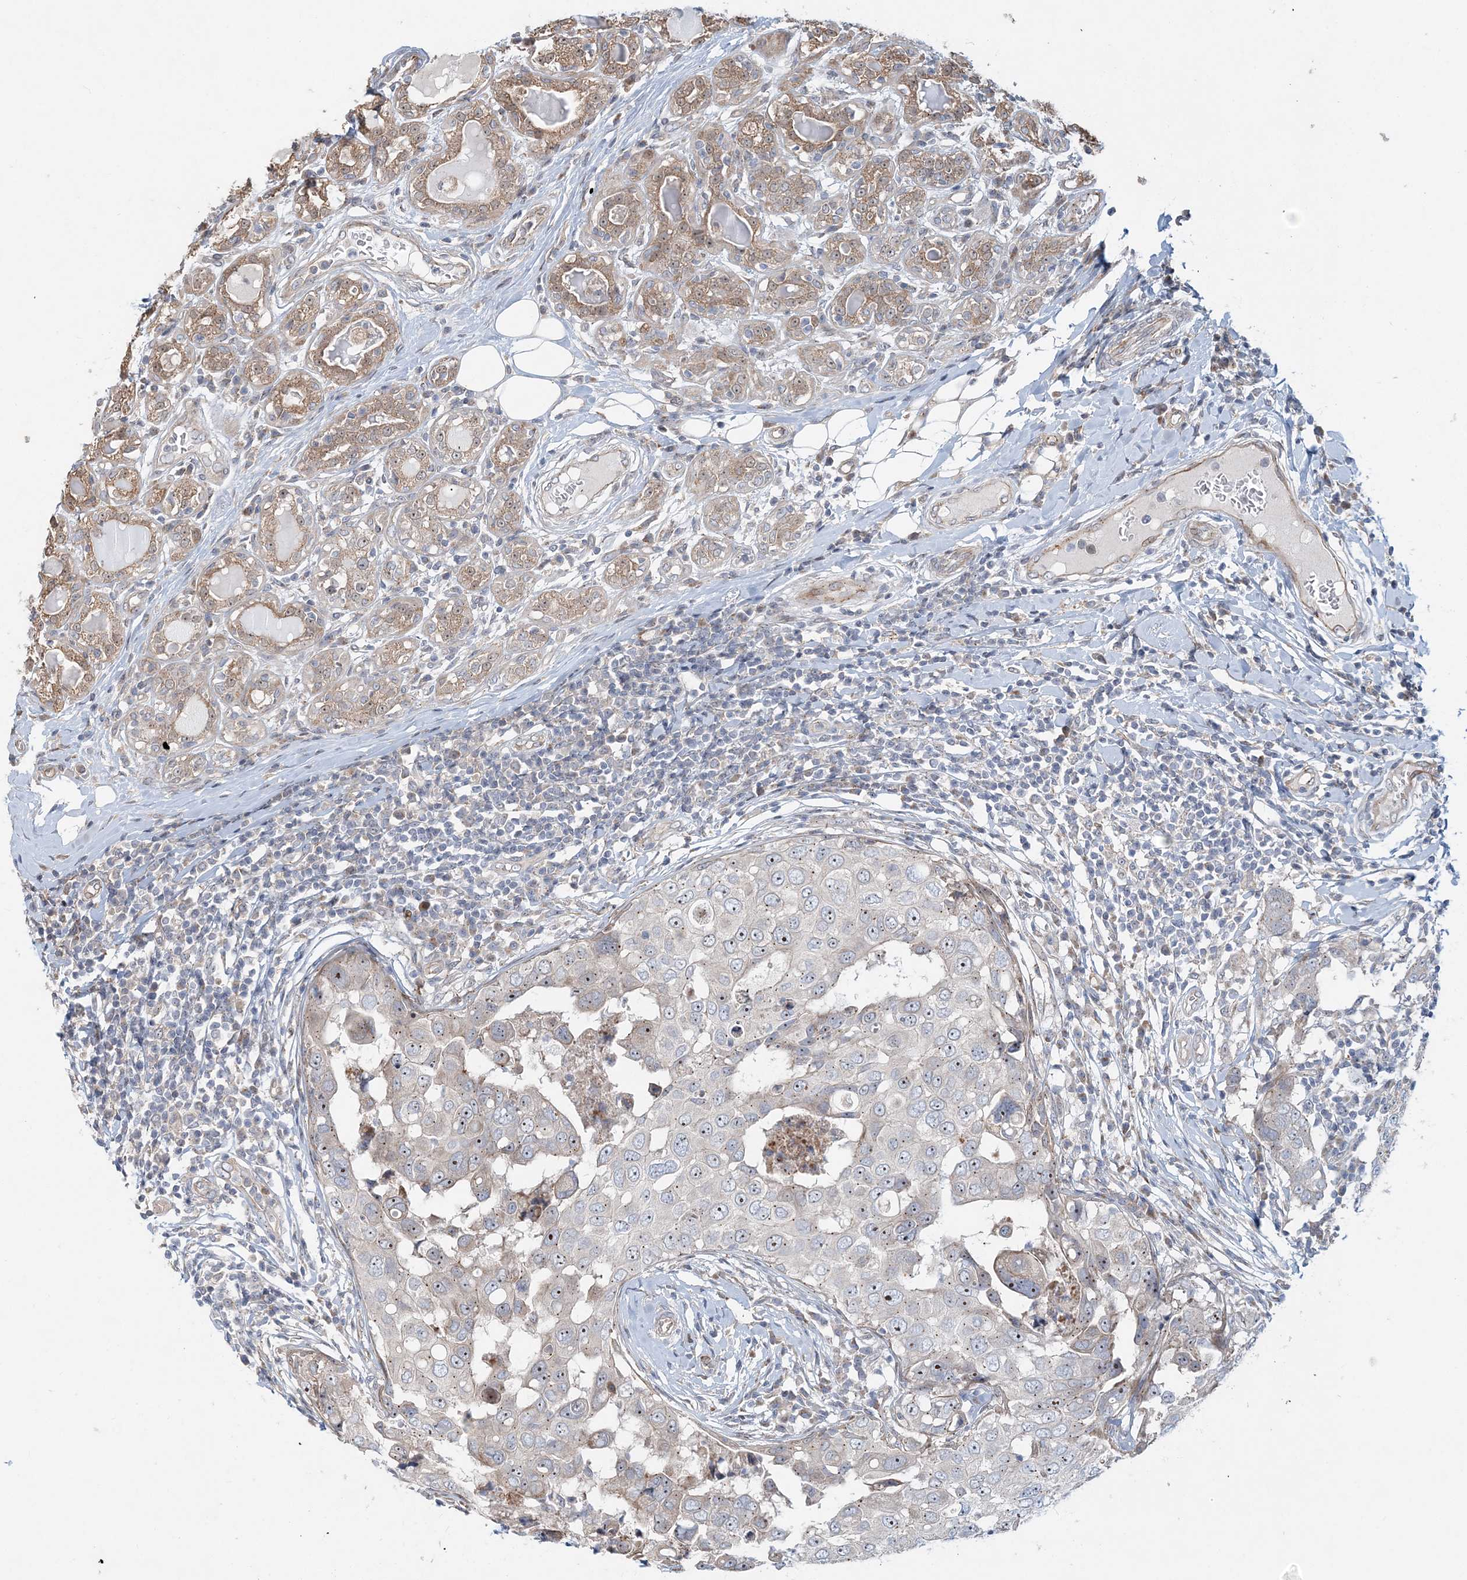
{"staining": {"intensity": "moderate", "quantity": "25%-75%", "location": "nuclear"}, "tissue": "breast cancer", "cell_type": "Tumor cells", "image_type": "cancer", "snomed": [{"axis": "morphology", "description": "Duct carcinoma"}, {"axis": "topography", "description": "Breast"}], "caption": "Human breast cancer (infiltrating ductal carcinoma) stained with a brown dye reveals moderate nuclear positive staining in about 25%-75% of tumor cells.", "gene": "CXXC5", "patient": {"sex": "female", "age": 27}}